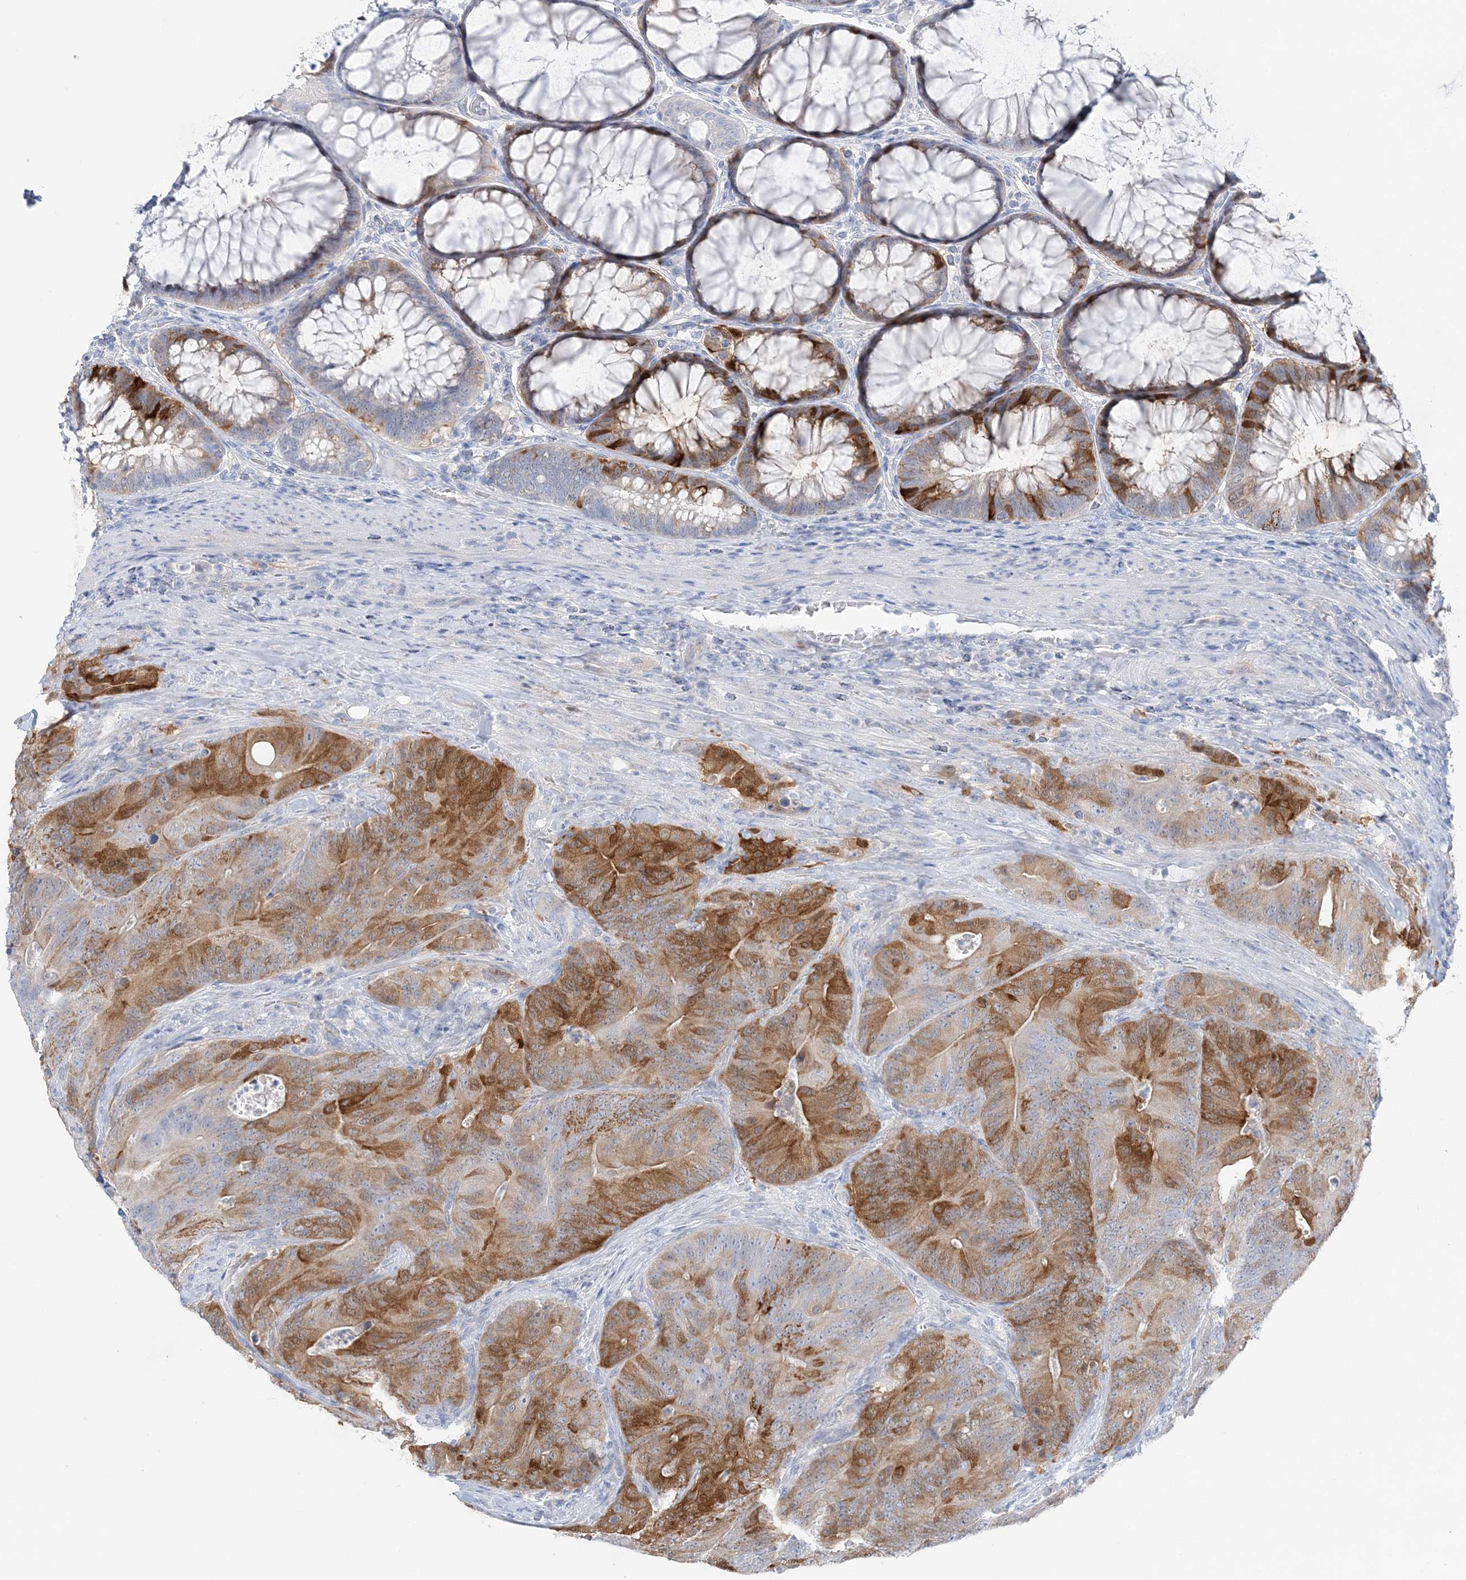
{"staining": {"intensity": "moderate", "quantity": ">75%", "location": "cytoplasmic/membranous"}, "tissue": "colorectal cancer", "cell_type": "Tumor cells", "image_type": "cancer", "snomed": [{"axis": "morphology", "description": "Normal tissue, NOS"}, {"axis": "topography", "description": "Colon"}], "caption": "Immunohistochemistry (IHC) (DAB) staining of human colorectal cancer exhibits moderate cytoplasmic/membranous protein staining in approximately >75% of tumor cells. (IHC, brightfield microscopy, high magnification).", "gene": "HMGCS1", "patient": {"sex": "female", "age": 82}}